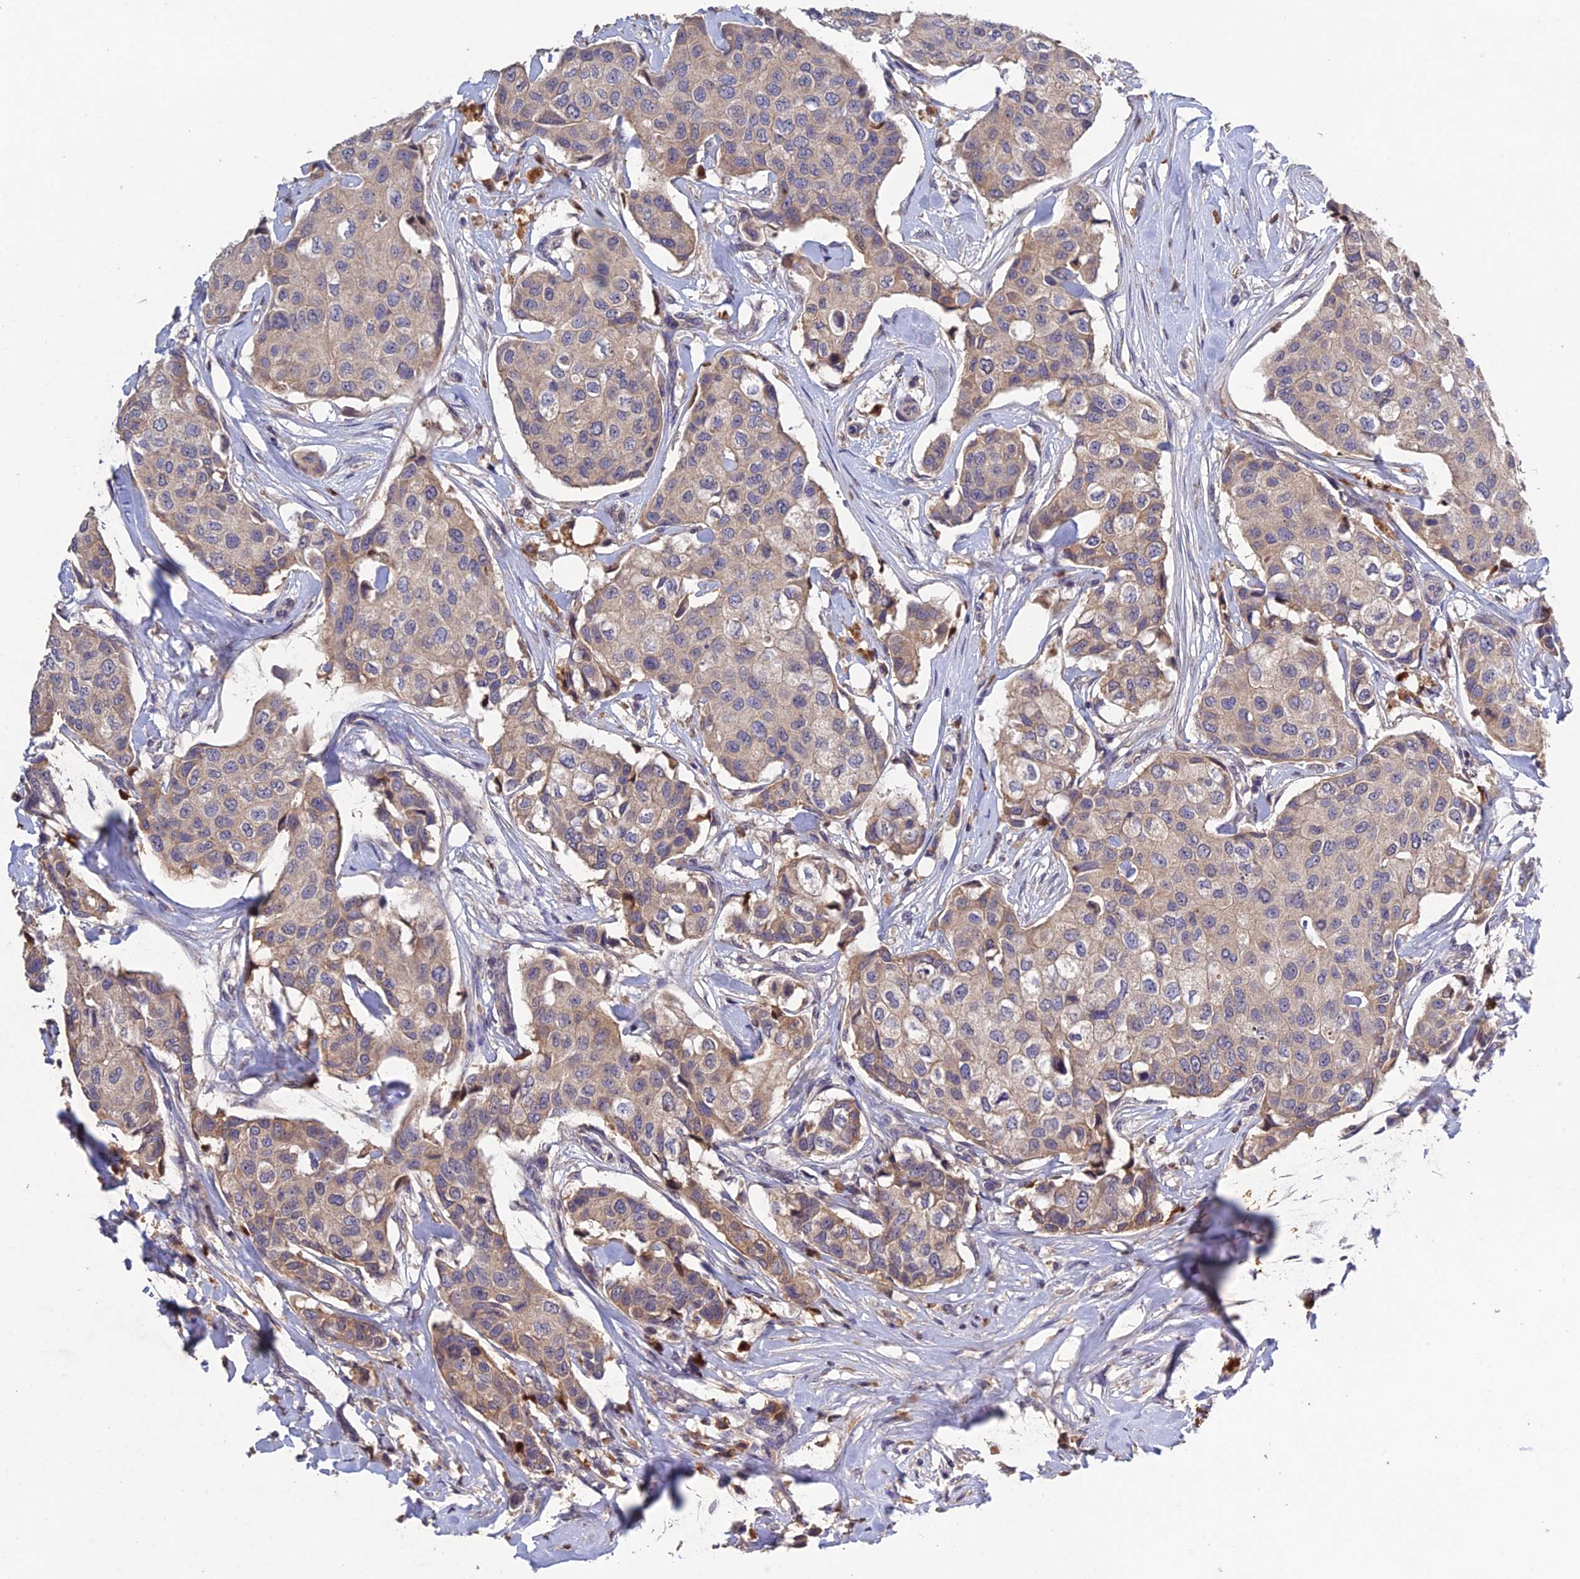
{"staining": {"intensity": "weak", "quantity": ">75%", "location": "cytoplasmic/membranous"}, "tissue": "breast cancer", "cell_type": "Tumor cells", "image_type": "cancer", "snomed": [{"axis": "morphology", "description": "Duct carcinoma"}, {"axis": "topography", "description": "Breast"}], "caption": "Breast invasive ductal carcinoma stained for a protein reveals weak cytoplasmic/membranous positivity in tumor cells. (DAB (3,3'-diaminobenzidine) IHC, brown staining for protein, blue staining for nuclei).", "gene": "SLC39A13", "patient": {"sex": "female", "age": 80}}